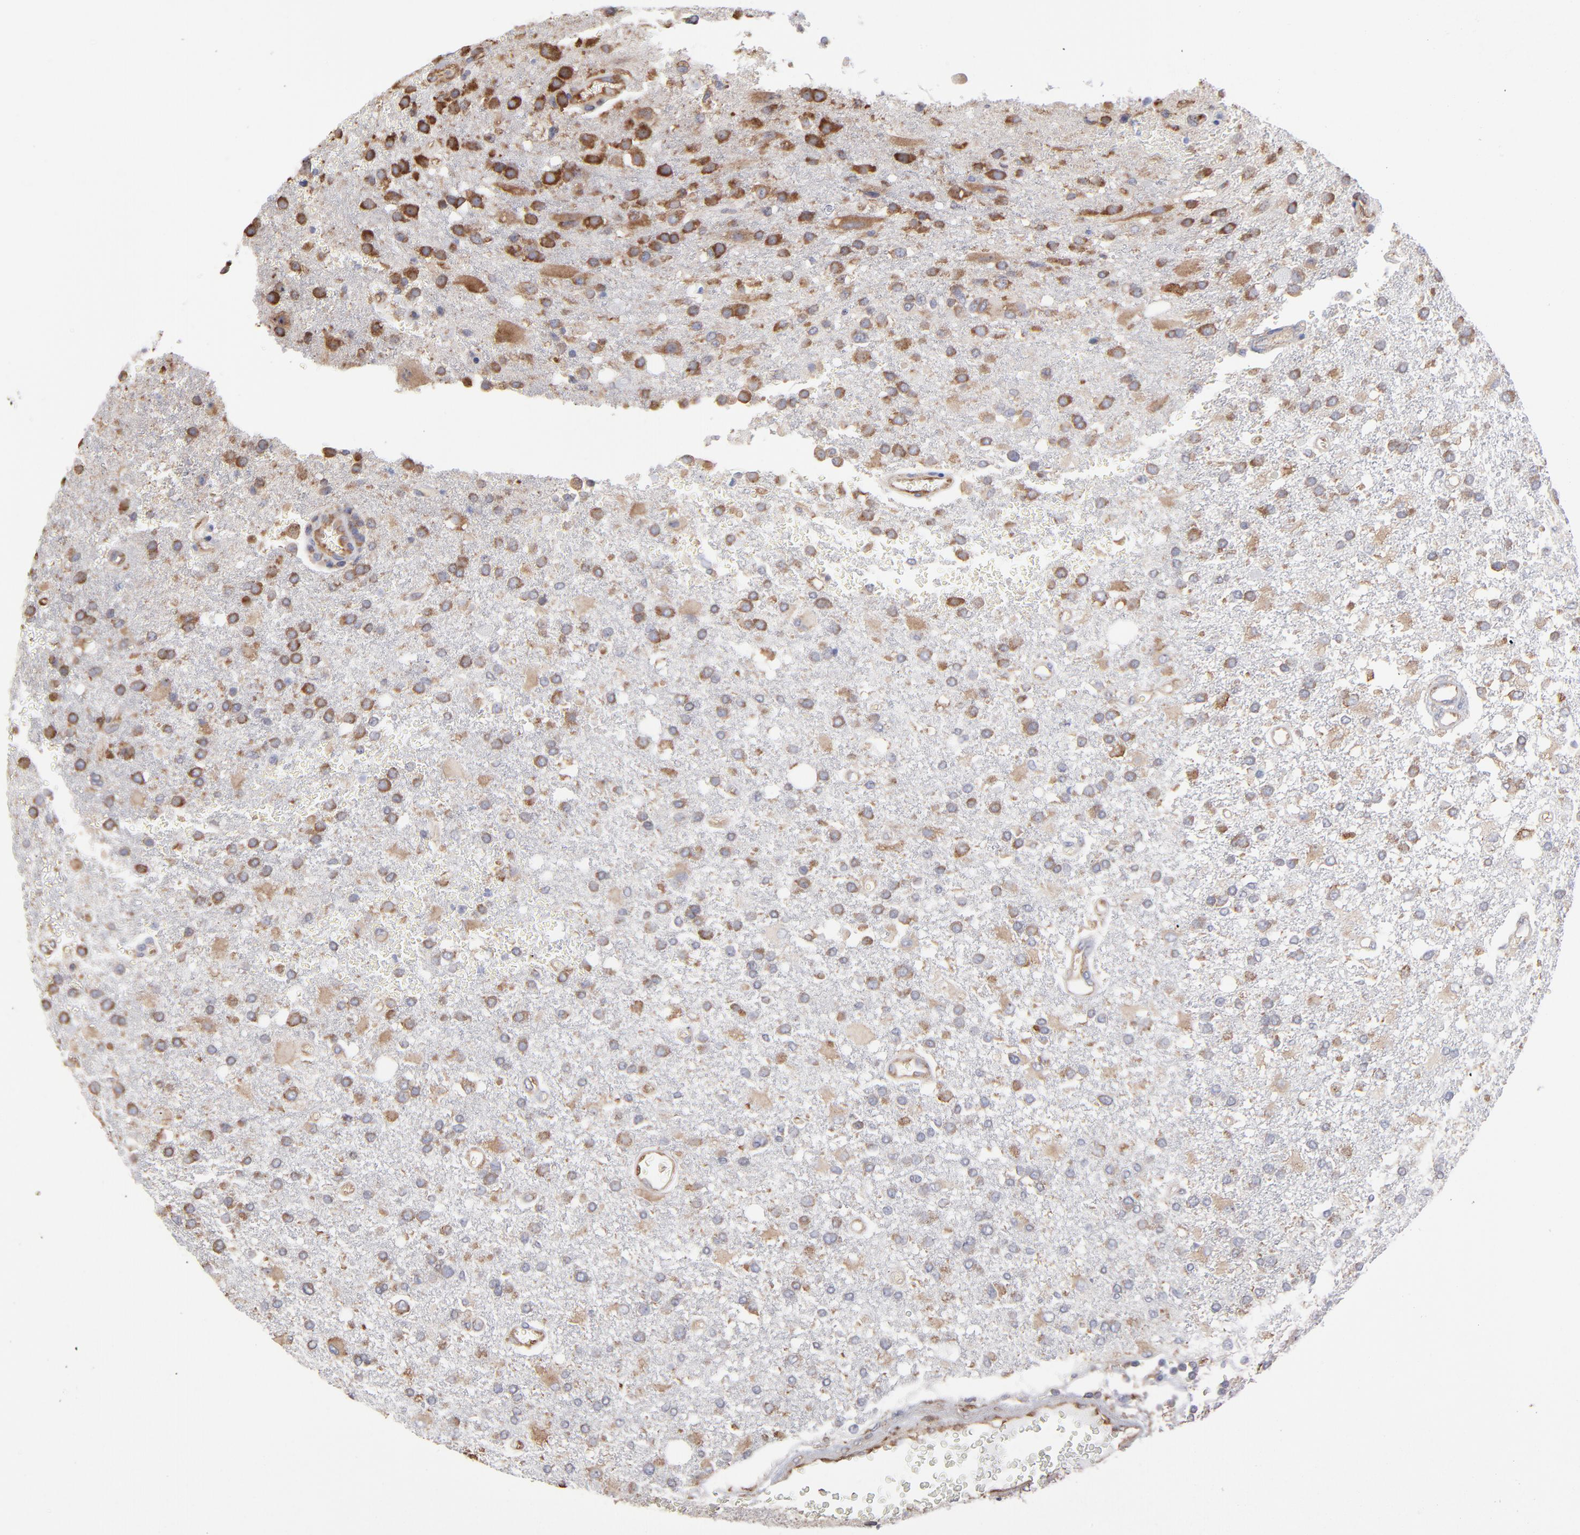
{"staining": {"intensity": "moderate", "quantity": "25%-75%", "location": "cytoplasmic/membranous"}, "tissue": "glioma", "cell_type": "Tumor cells", "image_type": "cancer", "snomed": [{"axis": "morphology", "description": "Glioma, malignant, High grade"}, {"axis": "topography", "description": "Cerebral cortex"}], "caption": "Malignant high-grade glioma stained for a protein (brown) exhibits moderate cytoplasmic/membranous positive staining in approximately 25%-75% of tumor cells.", "gene": "RPL3", "patient": {"sex": "male", "age": 79}}